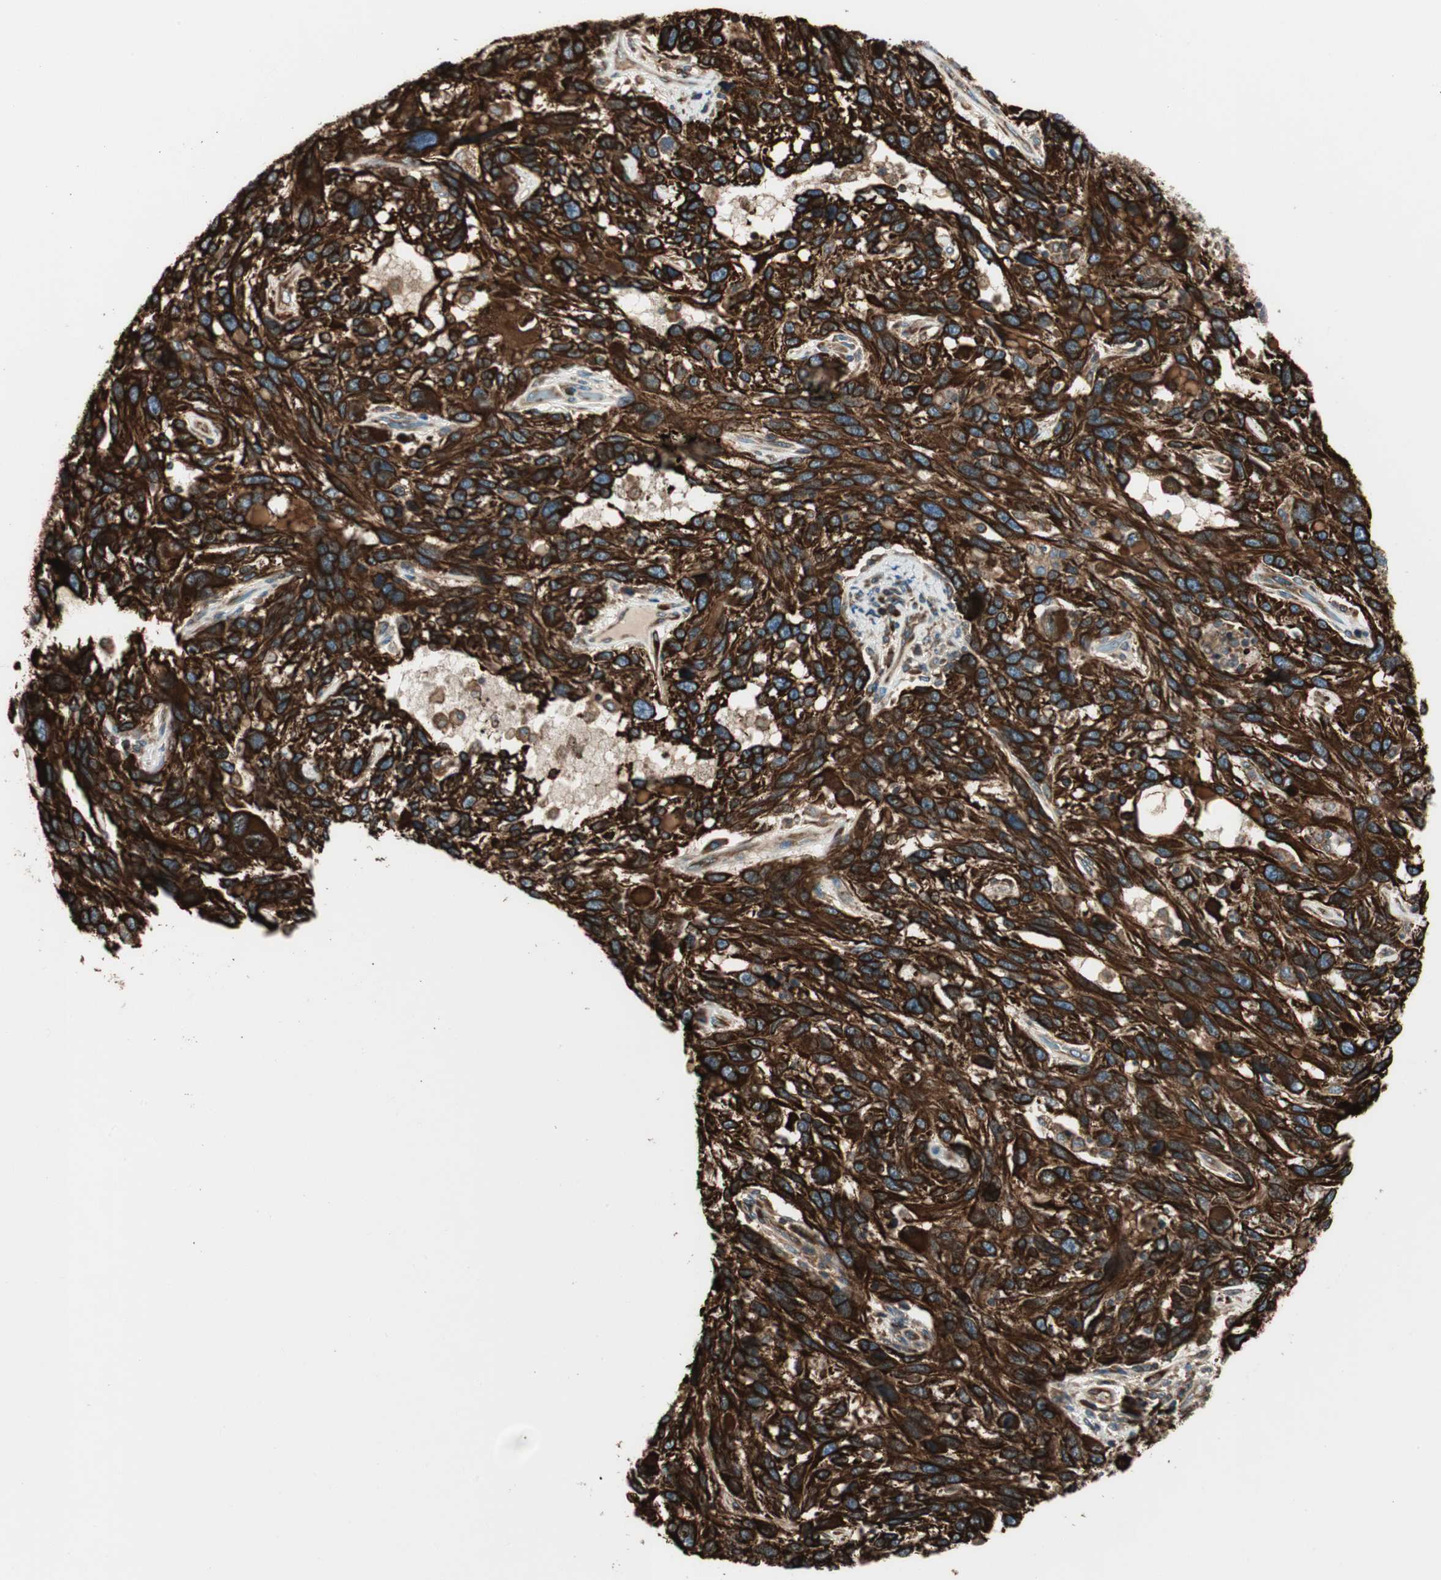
{"staining": {"intensity": "strong", "quantity": ">75%", "location": "cytoplasmic/membranous"}, "tissue": "melanoma", "cell_type": "Tumor cells", "image_type": "cancer", "snomed": [{"axis": "morphology", "description": "Malignant melanoma, NOS"}, {"axis": "topography", "description": "Skin"}], "caption": "Immunohistochemistry (IHC) staining of malignant melanoma, which displays high levels of strong cytoplasmic/membranous expression in approximately >75% of tumor cells indicating strong cytoplasmic/membranous protein positivity. The staining was performed using DAB (3,3'-diaminobenzidine) (brown) for protein detection and nuclei were counterstained in hematoxylin (blue).", "gene": "PRKG1", "patient": {"sex": "male", "age": 53}}